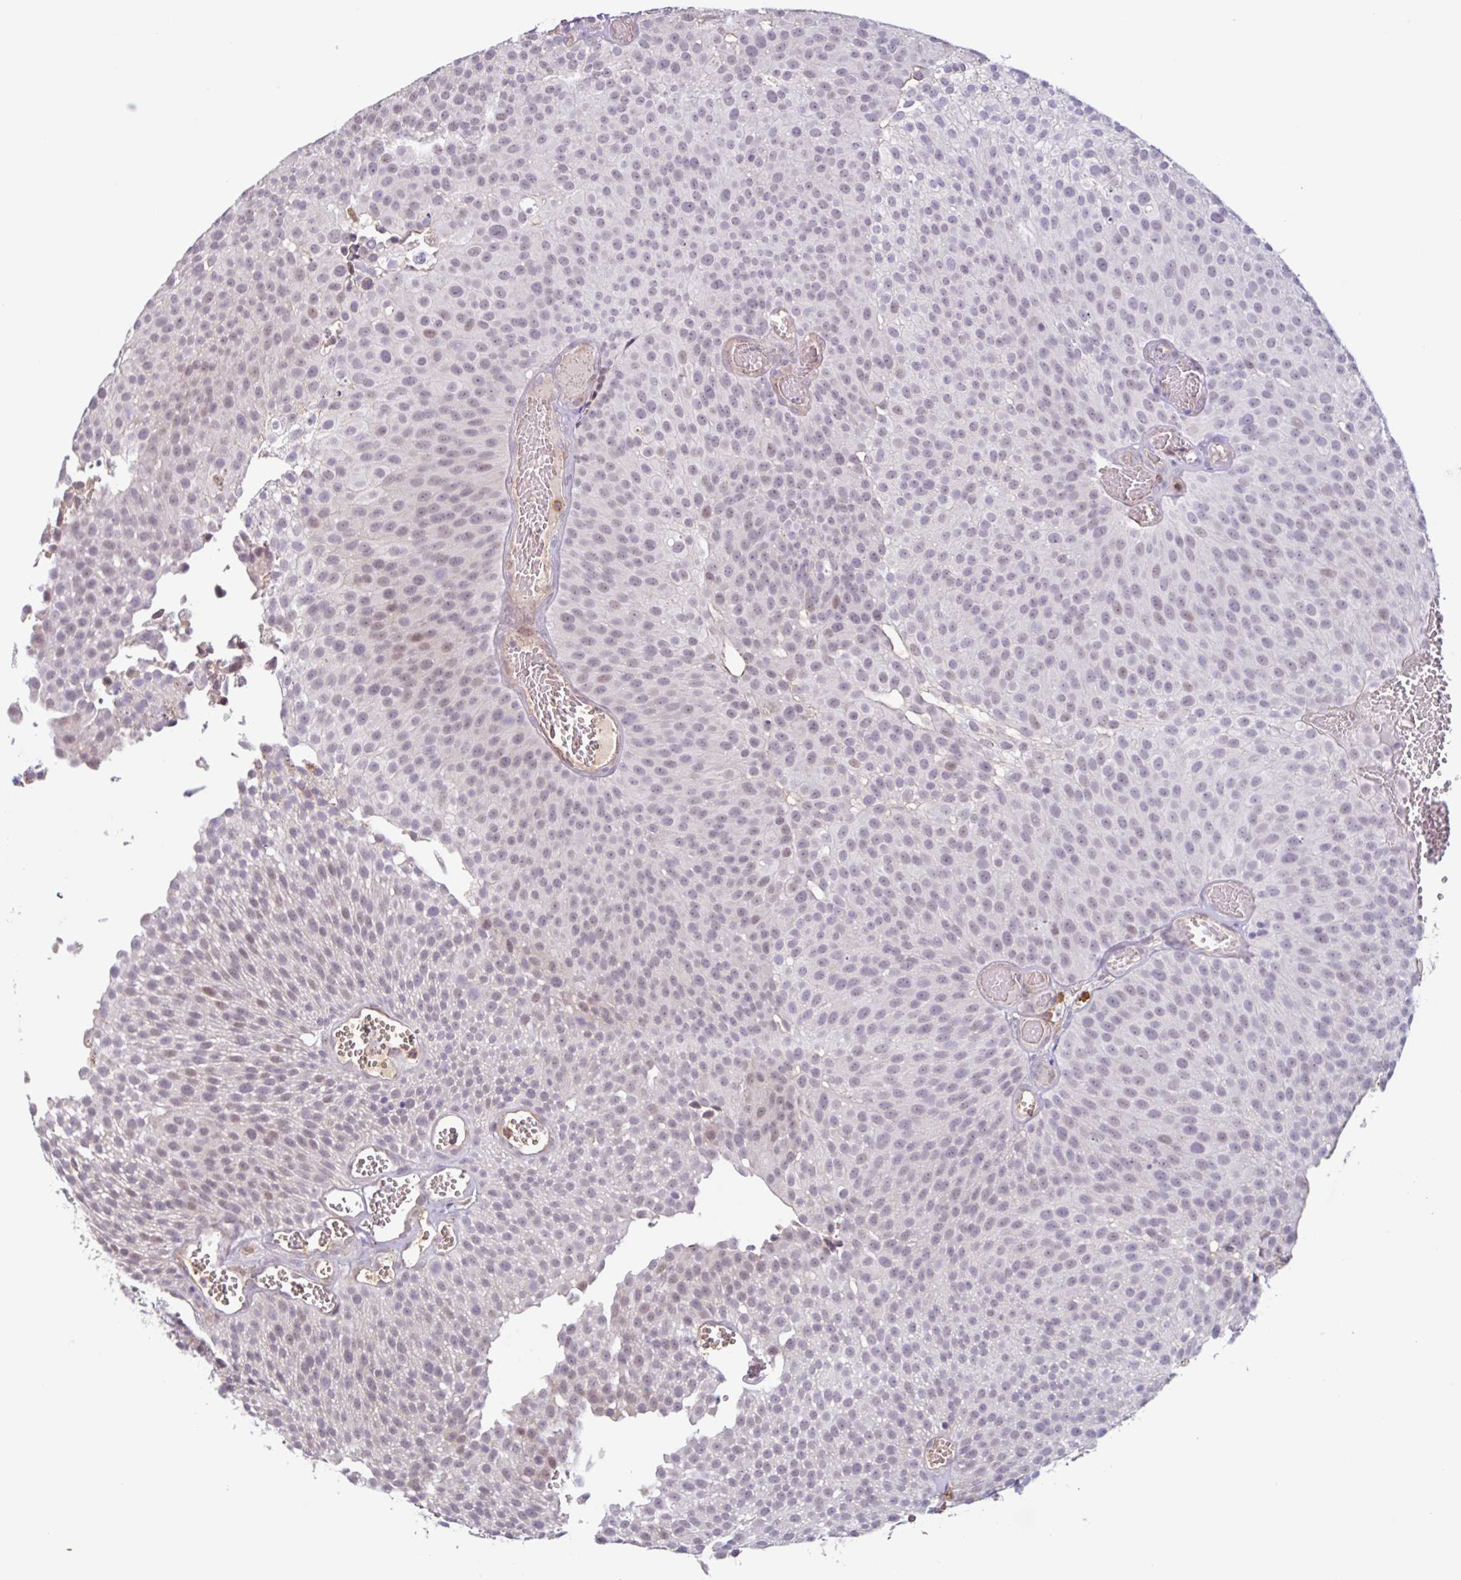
{"staining": {"intensity": "moderate", "quantity": "25%-75%", "location": "nuclear"}, "tissue": "urothelial cancer", "cell_type": "Tumor cells", "image_type": "cancer", "snomed": [{"axis": "morphology", "description": "Urothelial carcinoma, Low grade"}, {"axis": "topography", "description": "Urinary bladder"}], "caption": "Urothelial cancer tissue reveals moderate nuclear expression in about 25%-75% of tumor cells", "gene": "TAF1D", "patient": {"sex": "female", "age": 79}}